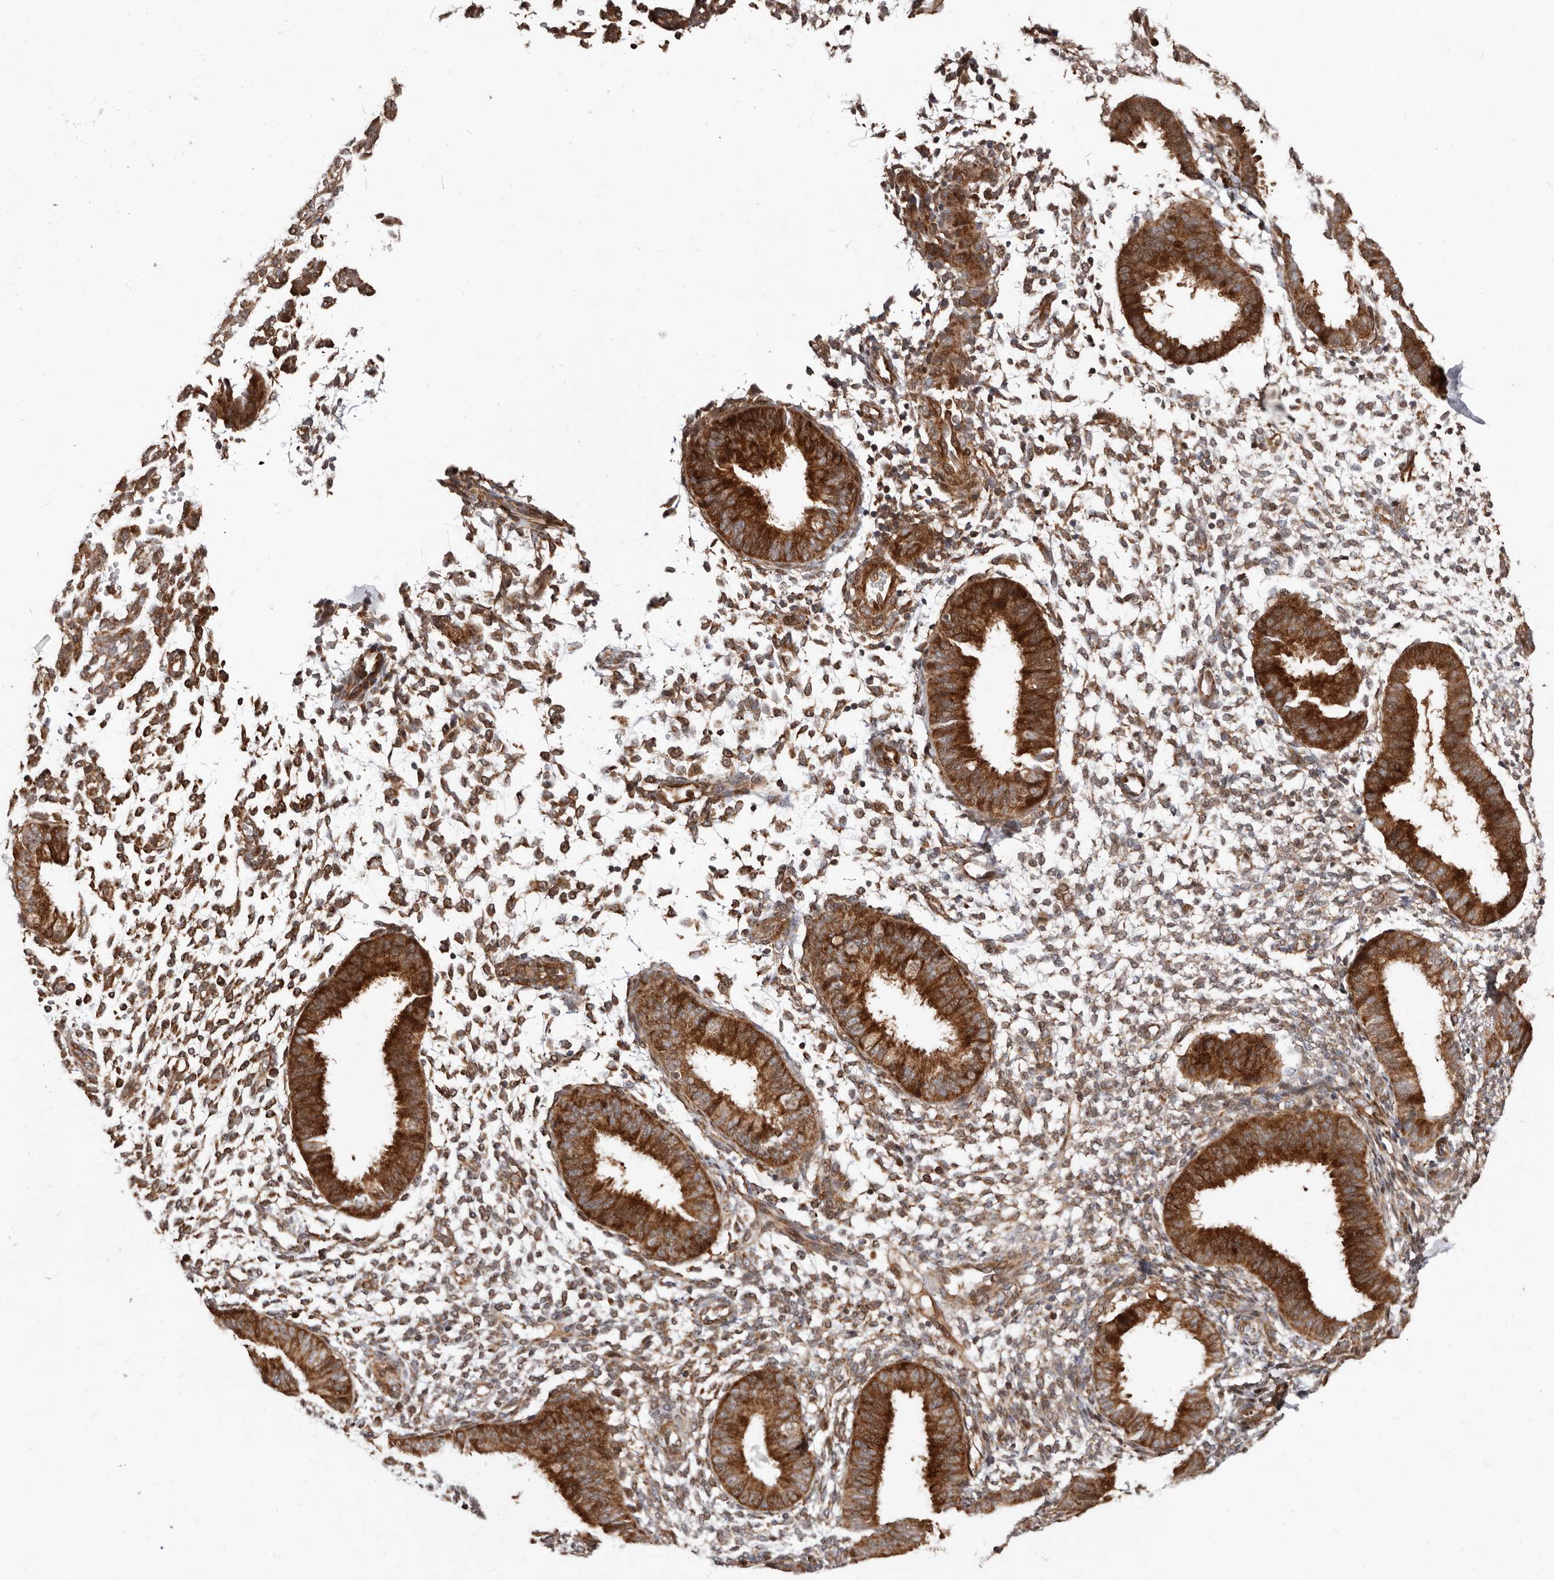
{"staining": {"intensity": "moderate", "quantity": "25%-75%", "location": "cytoplasmic/membranous"}, "tissue": "endometrium", "cell_type": "Cells in endometrial stroma", "image_type": "normal", "snomed": [{"axis": "morphology", "description": "Normal tissue, NOS"}, {"axis": "topography", "description": "Uterus"}, {"axis": "topography", "description": "Endometrium"}], "caption": "Immunohistochemistry (IHC) image of unremarkable endometrium: human endometrium stained using IHC exhibits medium levels of moderate protein expression localized specifically in the cytoplasmic/membranous of cells in endometrial stroma, appearing as a cytoplasmic/membranous brown color.", "gene": "WEE2", "patient": {"sex": "female", "age": 48}}